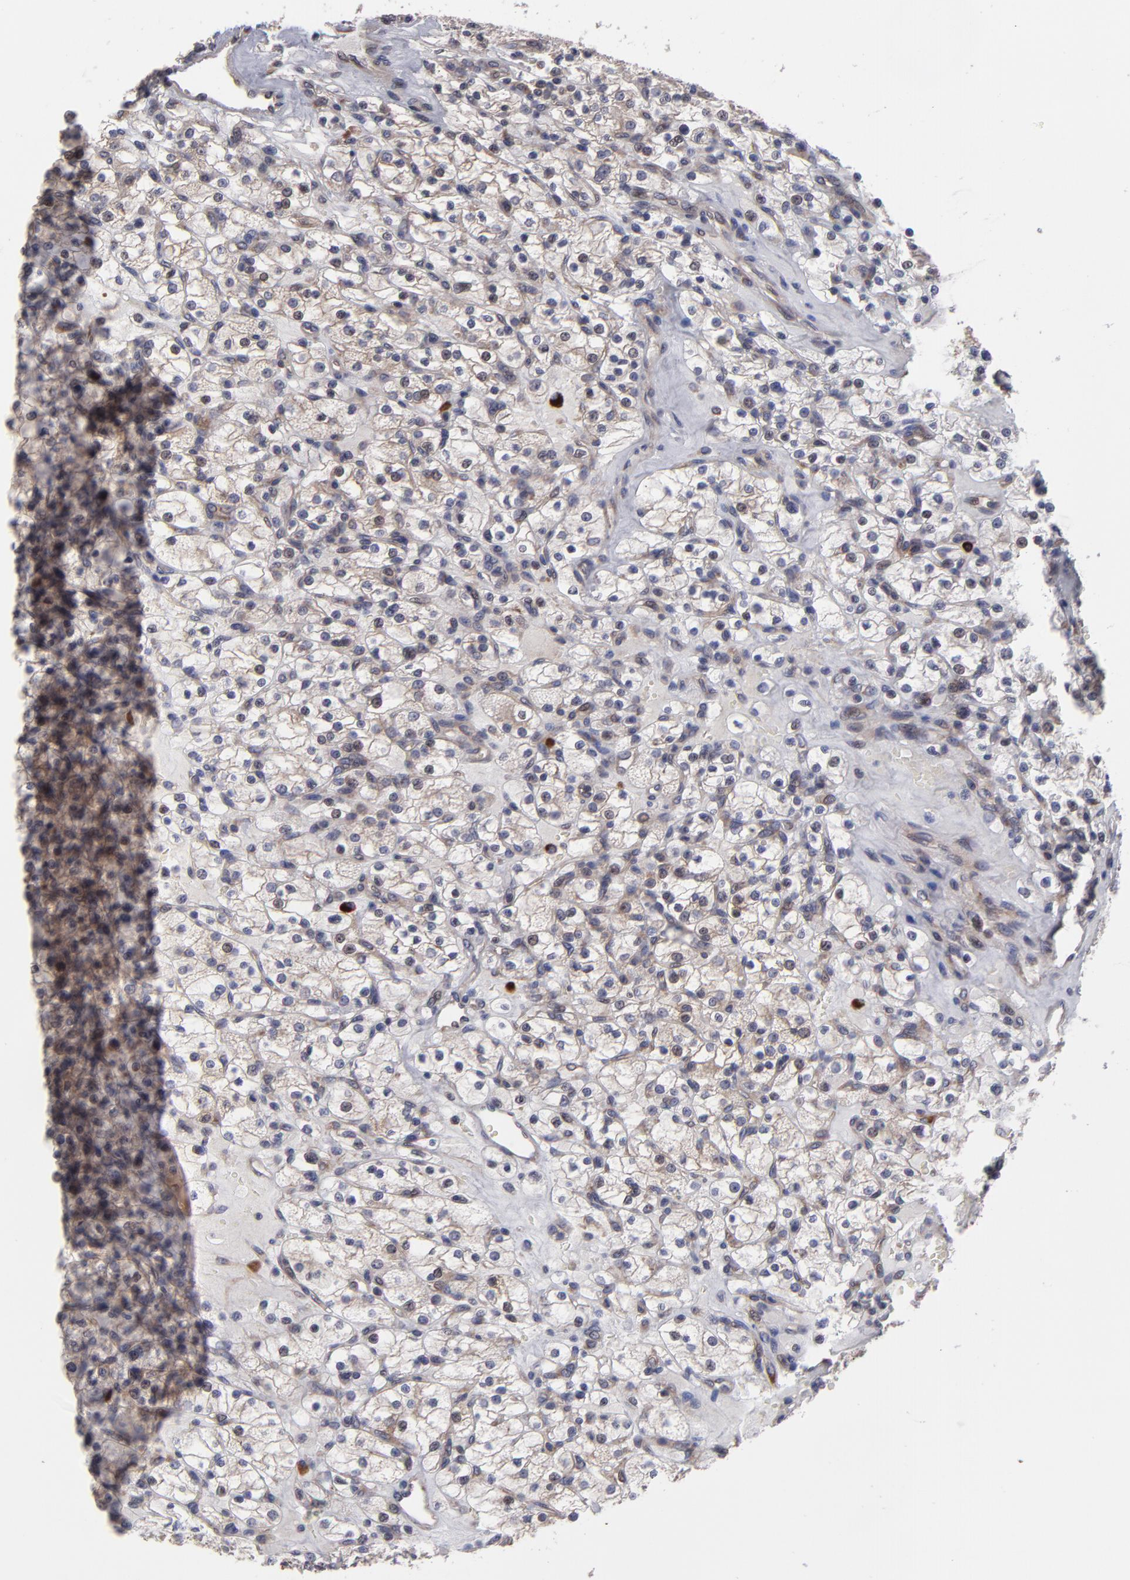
{"staining": {"intensity": "moderate", "quantity": ">75%", "location": "cytoplasmic/membranous"}, "tissue": "renal cancer", "cell_type": "Tumor cells", "image_type": "cancer", "snomed": [{"axis": "morphology", "description": "Adenocarcinoma, NOS"}, {"axis": "topography", "description": "Kidney"}], "caption": "Immunohistochemistry (DAB) staining of human adenocarcinoma (renal) displays moderate cytoplasmic/membranous protein positivity in approximately >75% of tumor cells. The staining was performed using DAB (3,3'-diaminobenzidine), with brown indicating positive protein expression. Nuclei are stained blue with hematoxylin.", "gene": "SND1", "patient": {"sex": "female", "age": 83}}